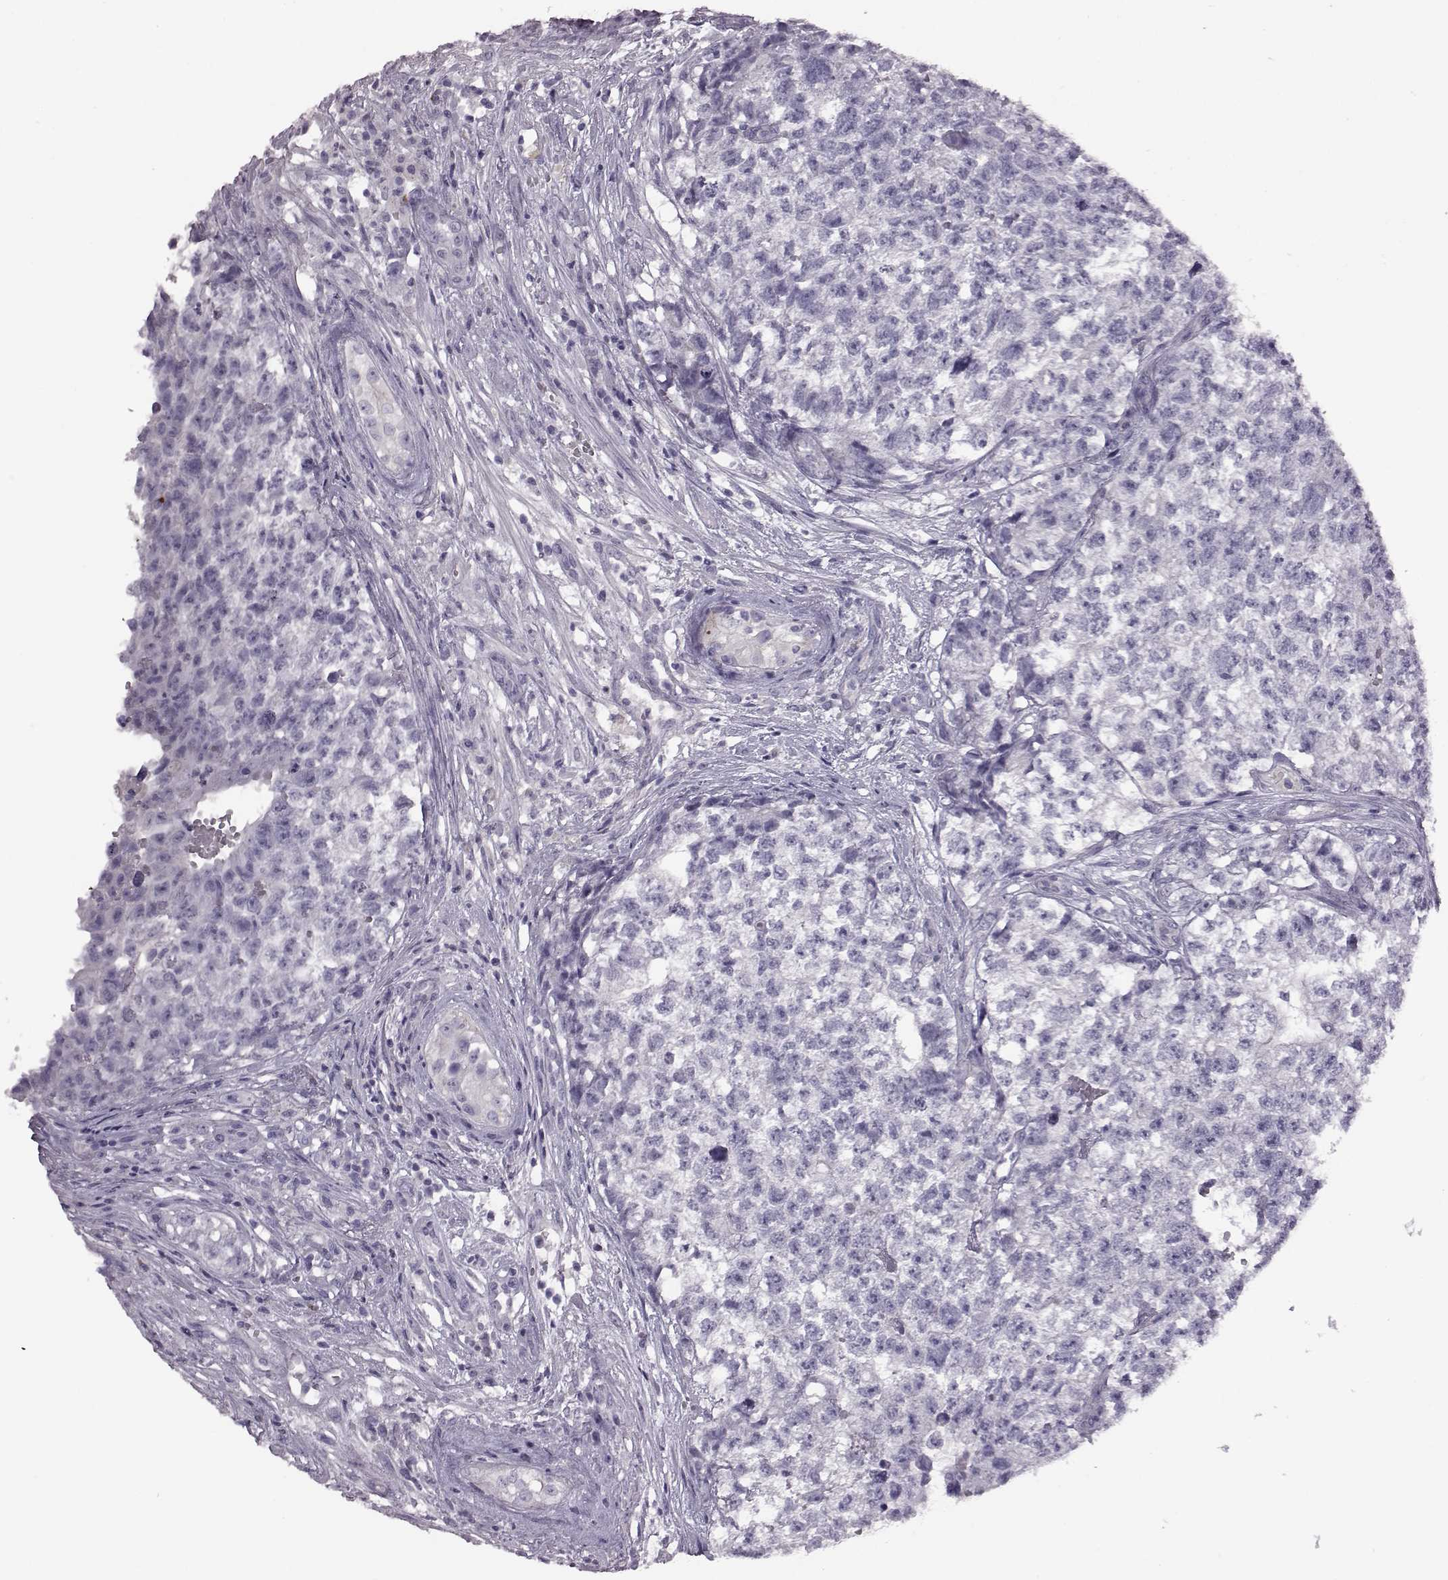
{"staining": {"intensity": "negative", "quantity": "none", "location": "none"}, "tissue": "testis cancer", "cell_type": "Tumor cells", "image_type": "cancer", "snomed": [{"axis": "morphology", "description": "Seminoma, NOS"}, {"axis": "morphology", "description": "Carcinoma, Embryonal, NOS"}, {"axis": "topography", "description": "Testis"}], "caption": "An image of human testis cancer is negative for staining in tumor cells.", "gene": "SNTG1", "patient": {"sex": "male", "age": 22}}